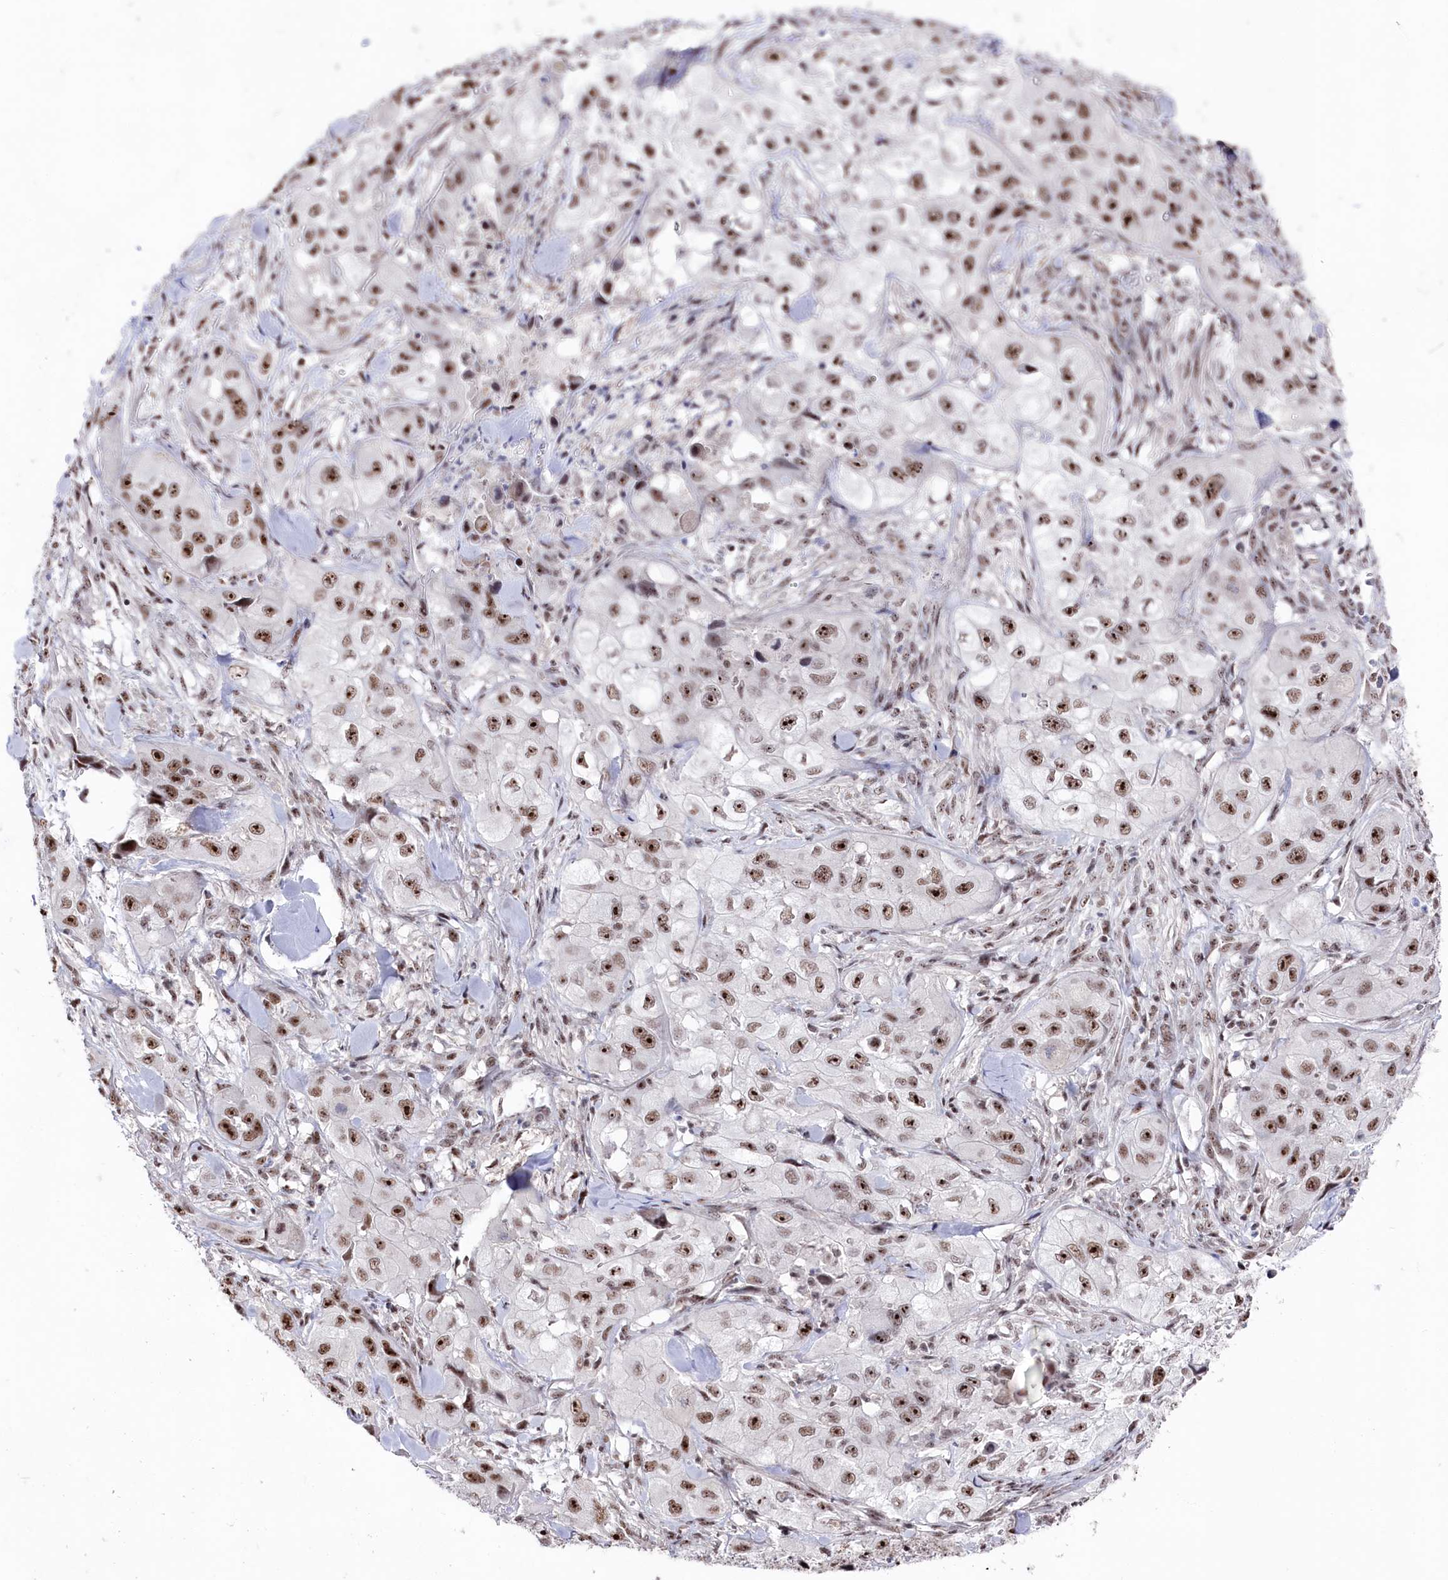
{"staining": {"intensity": "moderate", "quantity": ">75%", "location": "nuclear"}, "tissue": "skin cancer", "cell_type": "Tumor cells", "image_type": "cancer", "snomed": [{"axis": "morphology", "description": "Squamous cell carcinoma, NOS"}, {"axis": "topography", "description": "Skin"}, {"axis": "topography", "description": "Subcutis"}], "caption": "This is a micrograph of immunohistochemistry (IHC) staining of skin squamous cell carcinoma, which shows moderate expression in the nuclear of tumor cells.", "gene": "POLR2H", "patient": {"sex": "male", "age": 73}}